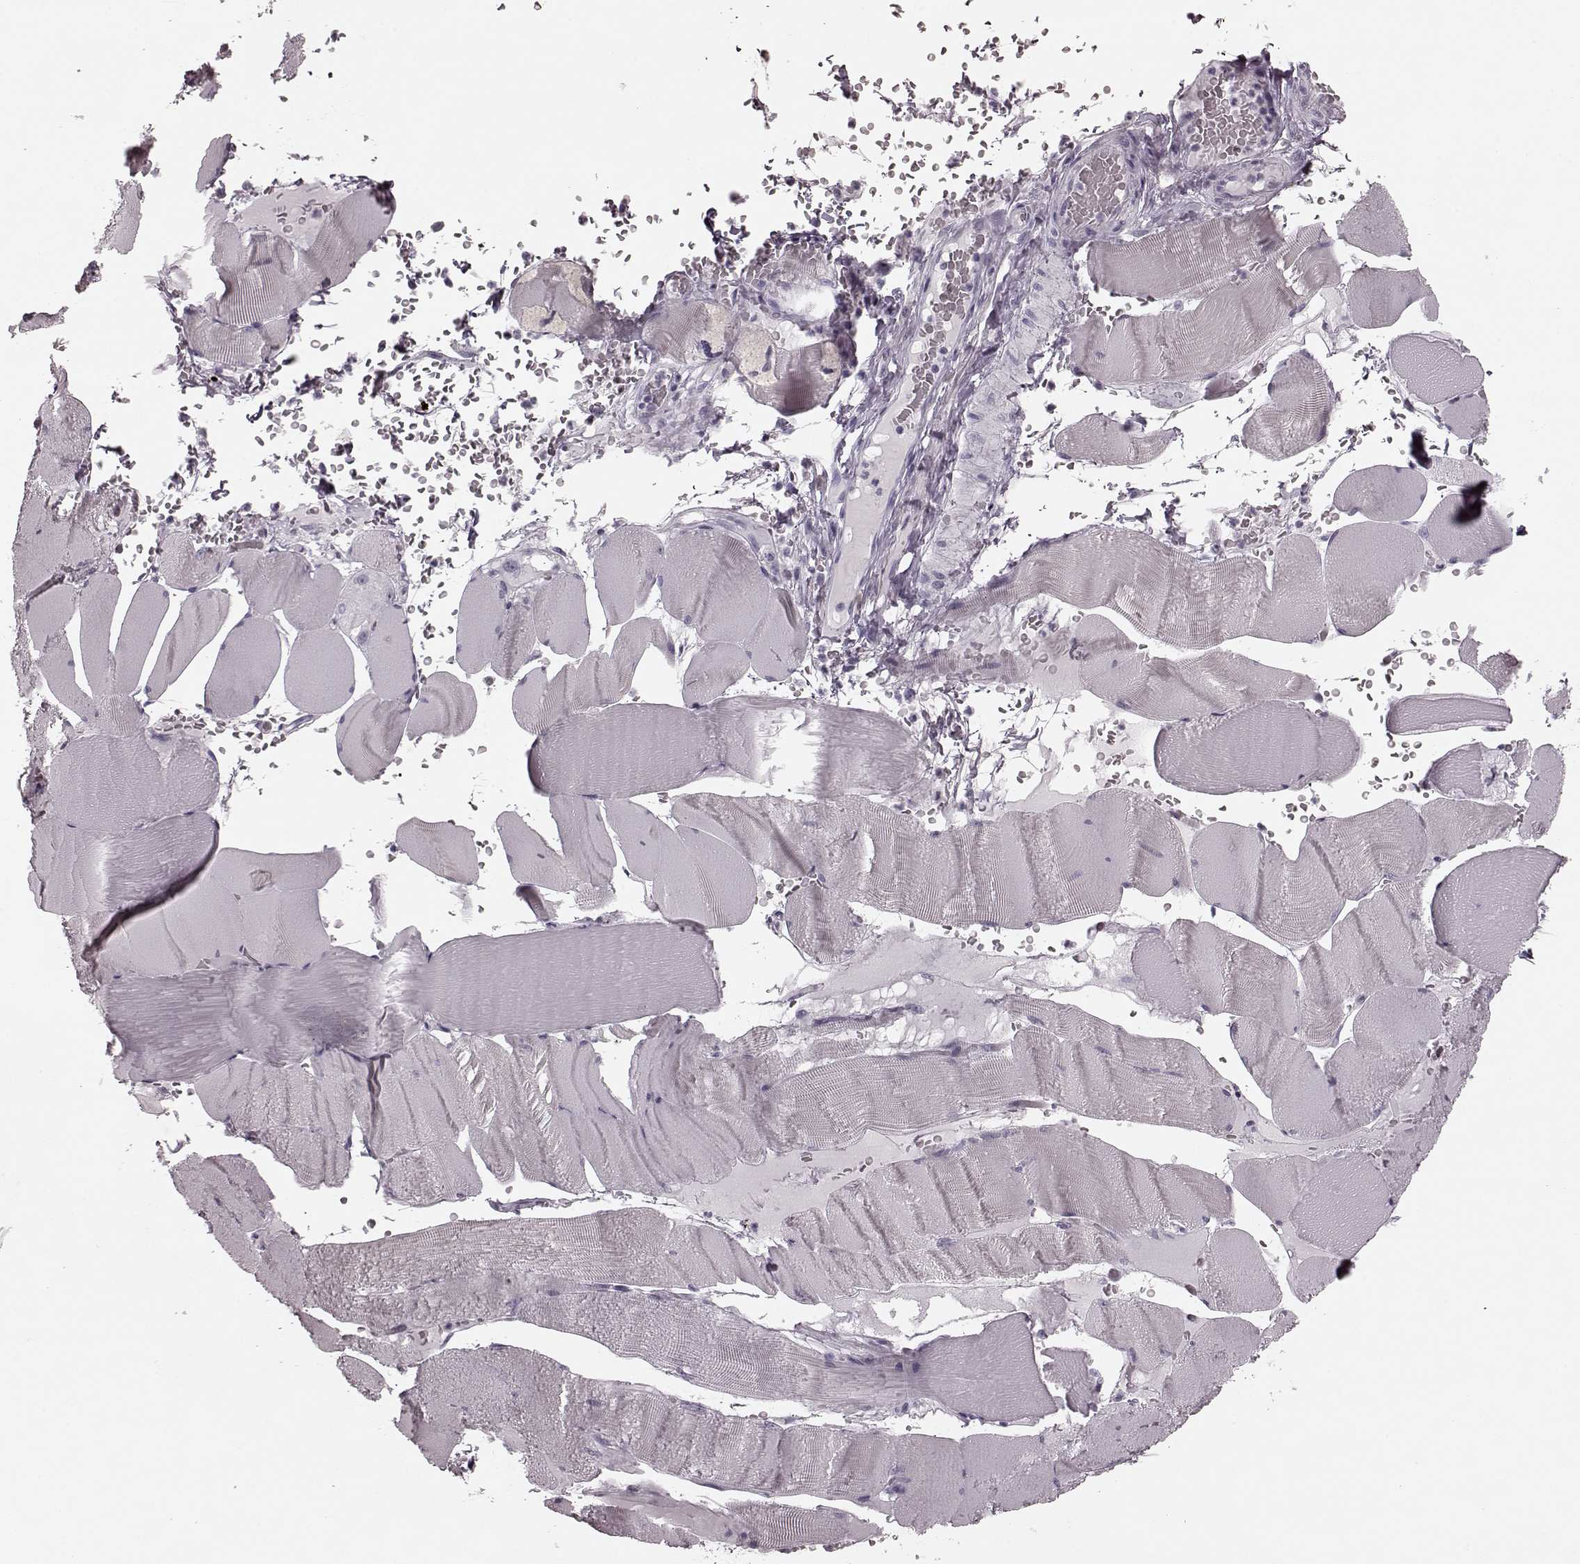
{"staining": {"intensity": "negative", "quantity": "none", "location": "none"}, "tissue": "skeletal muscle", "cell_type": "Myocytes", "image_type": "normal", "snomed": [{"axis": "morphology", "description": "Normal tissue, NOS"}, {"axis": "topography", "description": "Skeletal muscle"}], "caption": "Micrograph shows no protein staining in myocytes of unremarkable skeletal muscle.", "gene": "TRPM1", "patient": {"sex": "male", "age": 56}}